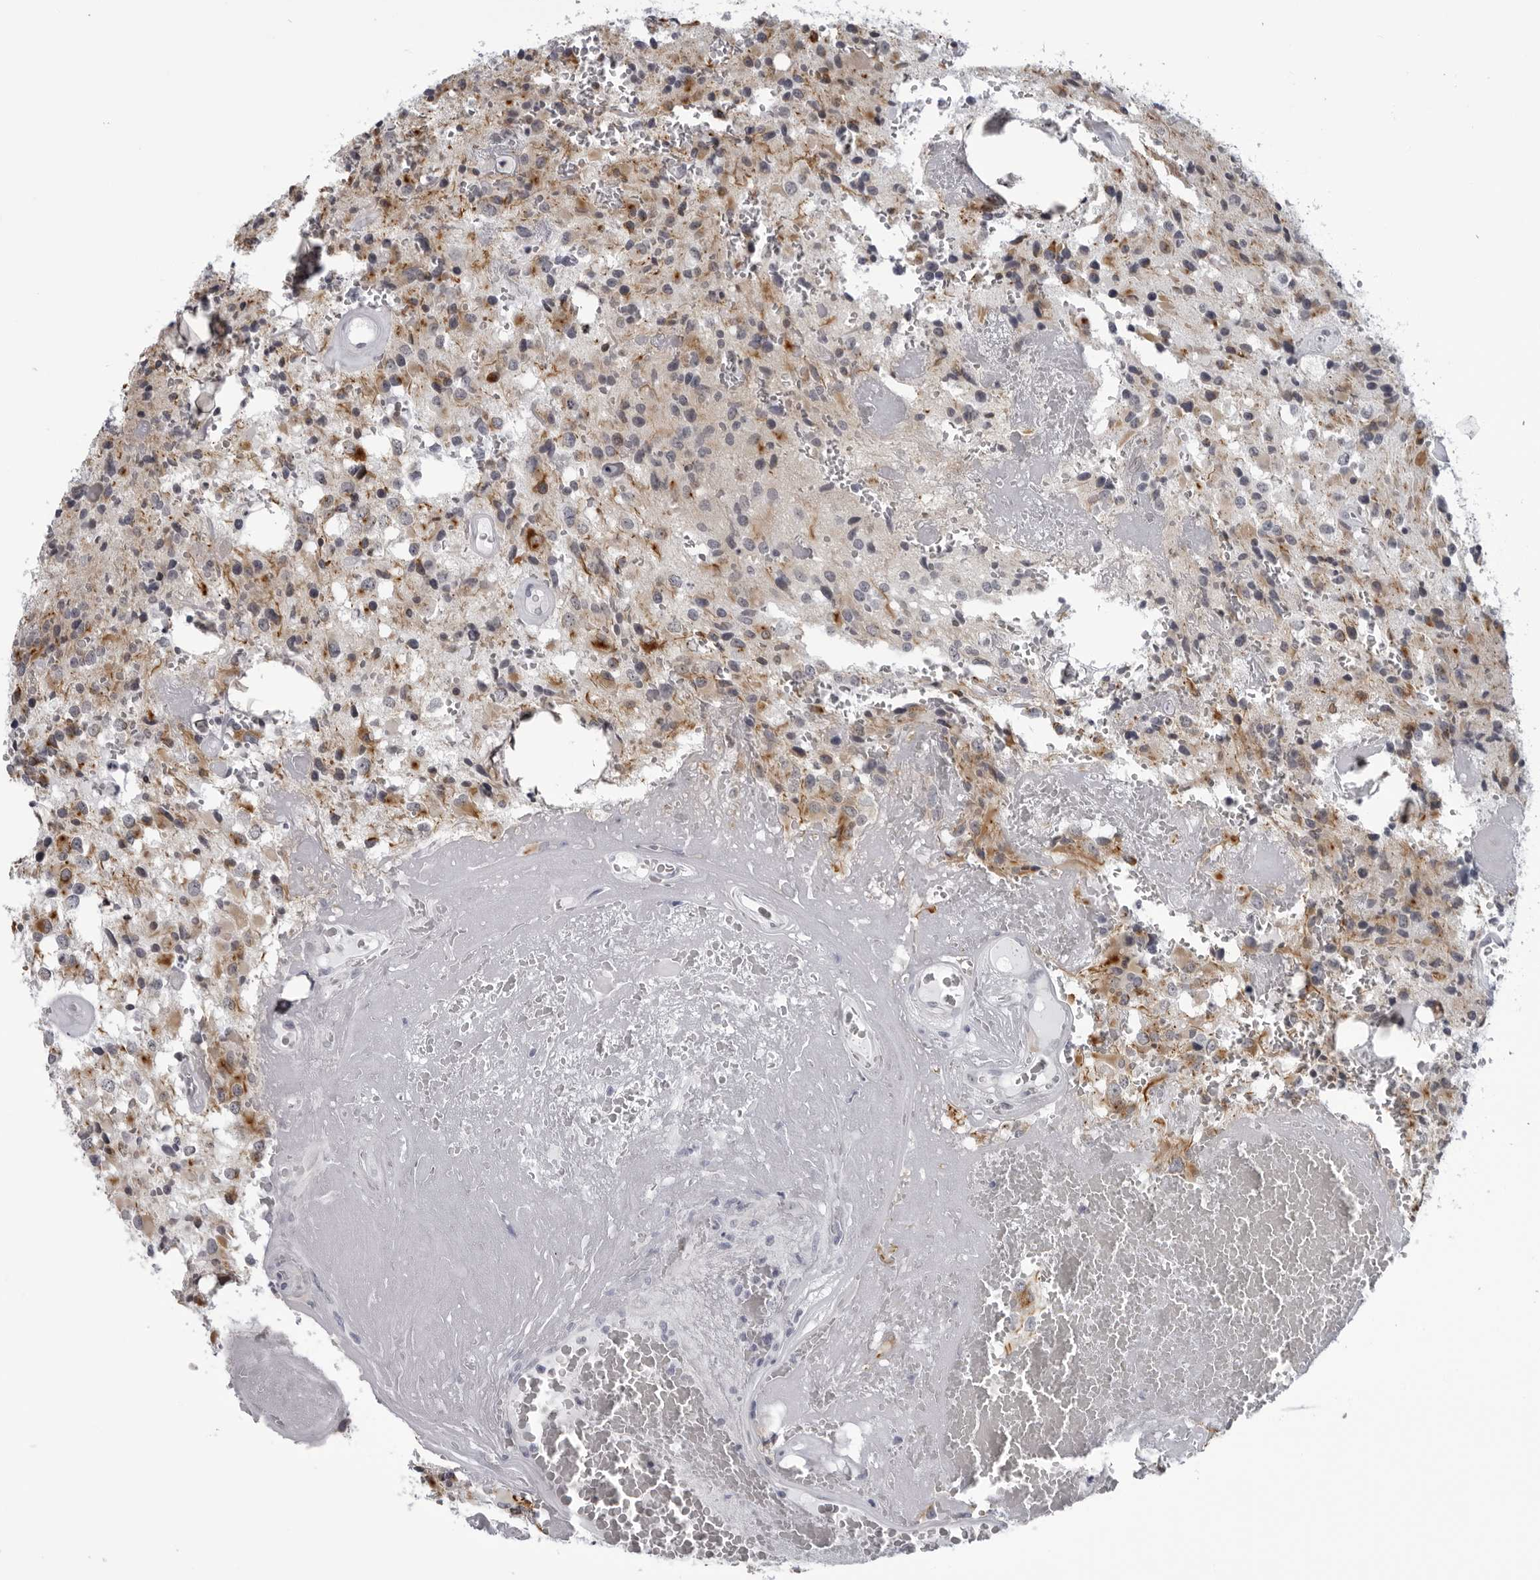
{"staining": {"intensity": "weak", "quantity": "<25%", "location": "cytoplasmic/membranous"}, "tissue": "glioma", "cell_type": "Tumor cells", "image_type": "cancer", "snomed": [{"axis": "morphology", "description": "Glioma, malignant, Low grade"}, {"axis": "topography", "description": "Brain"}], "caption": "Immunohistochemical staining of malignant low-grade glioma displays no significant positivity in tumor cells.", "gene": "OPLAH", "patient": {"sex": "male", "age": 58}}